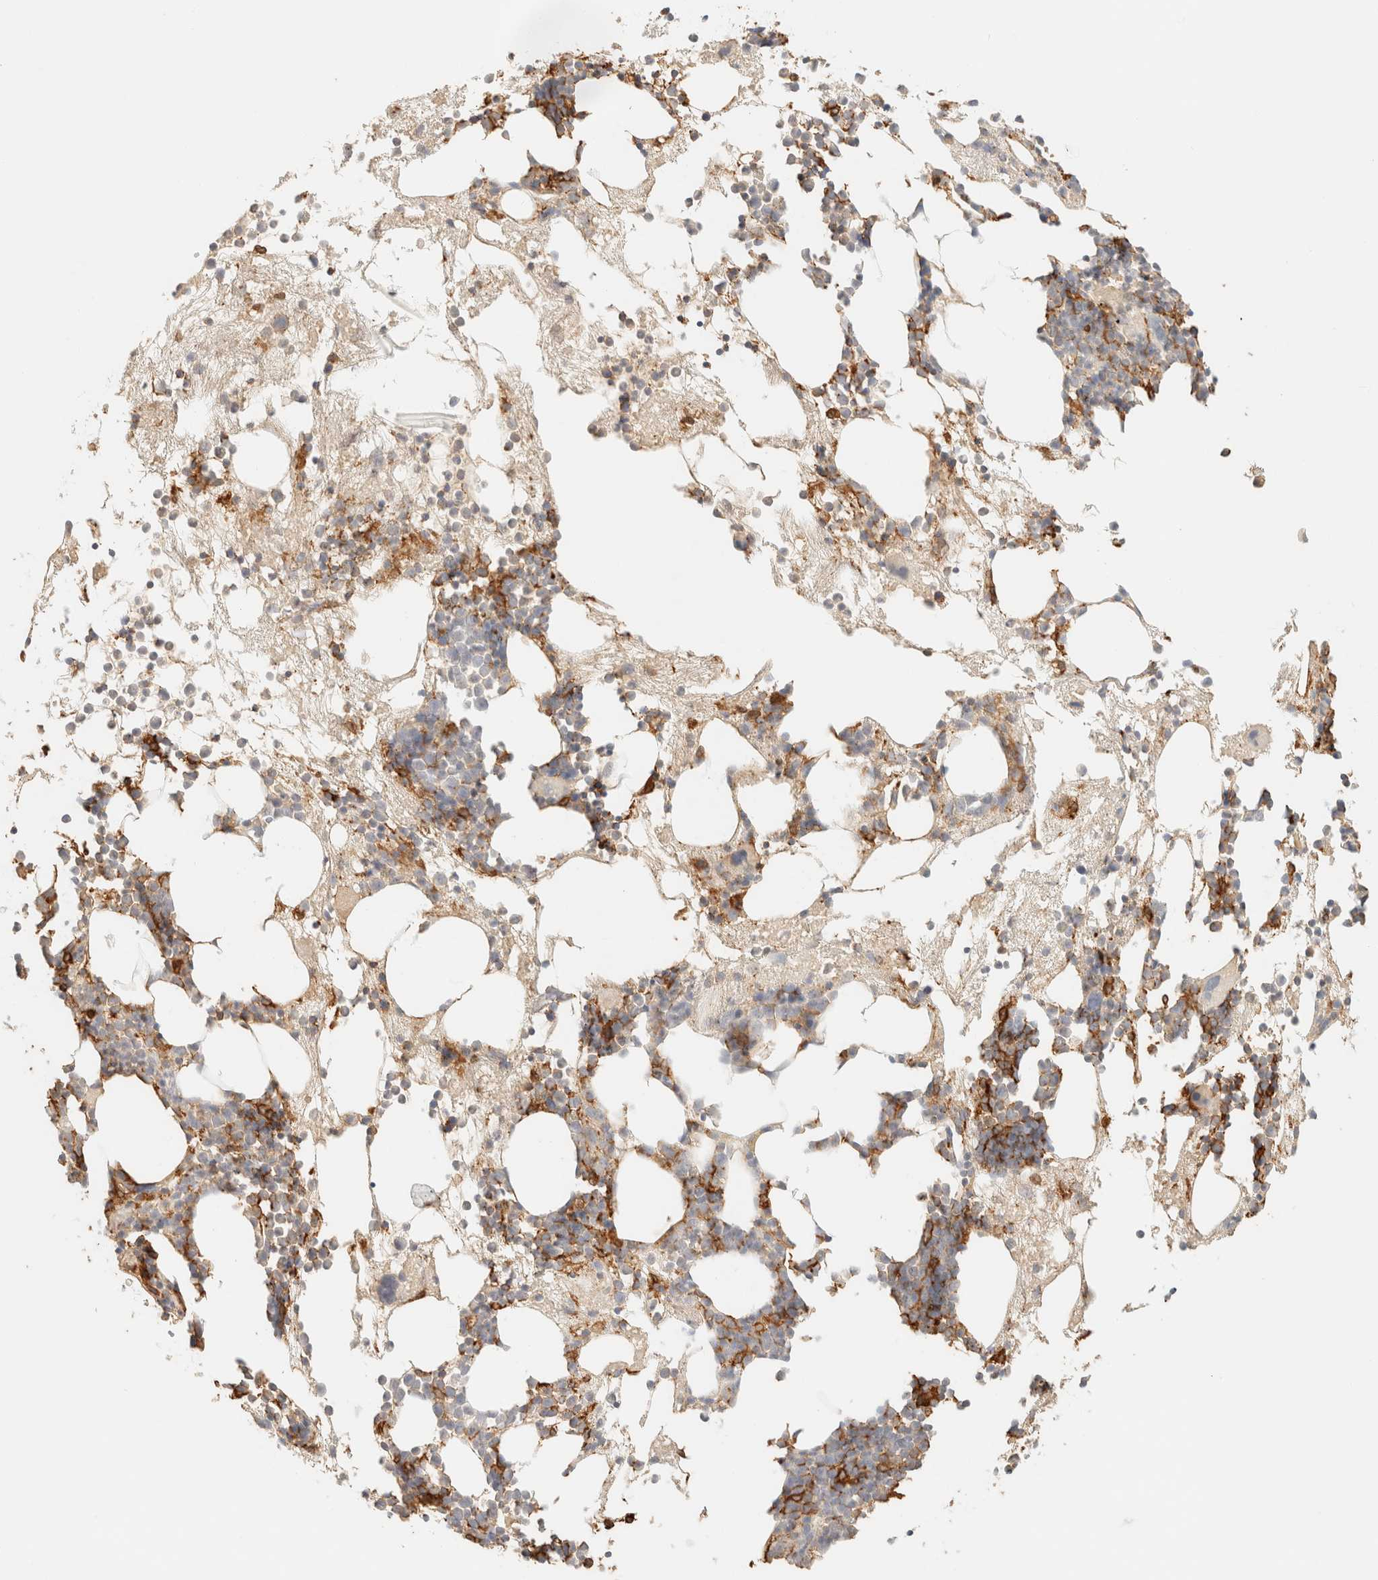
{"staining": {"intensity": "strong", "quantity": "<25%", "location": "cytoplasmic/membranous"}, "tissue": "bone marrow", "cell_type": "Hematopoietic cells", "image_type": "normal", "snomed": [{"axis": "morphology", "description": "Normal tissue, NOS"}, {"axis": "morphology", "description": "Inflammation, NOS"}, {"axis": "topography", "description": "Bone marrow"}], "caption": "Immunohistochemical staining of unremarkable bone marrow displays strong cytoplasmic/membranous protein staining in approximately <25% of hematopoietic cells. Using DAB (3,3'-diaminobenzidine) (brown) and hematoxylin (blue) stains, captured at high magnification using brightfield microscopy.", "gene": "TIMD4", "patient": {"sex": "female", "age": 81}}